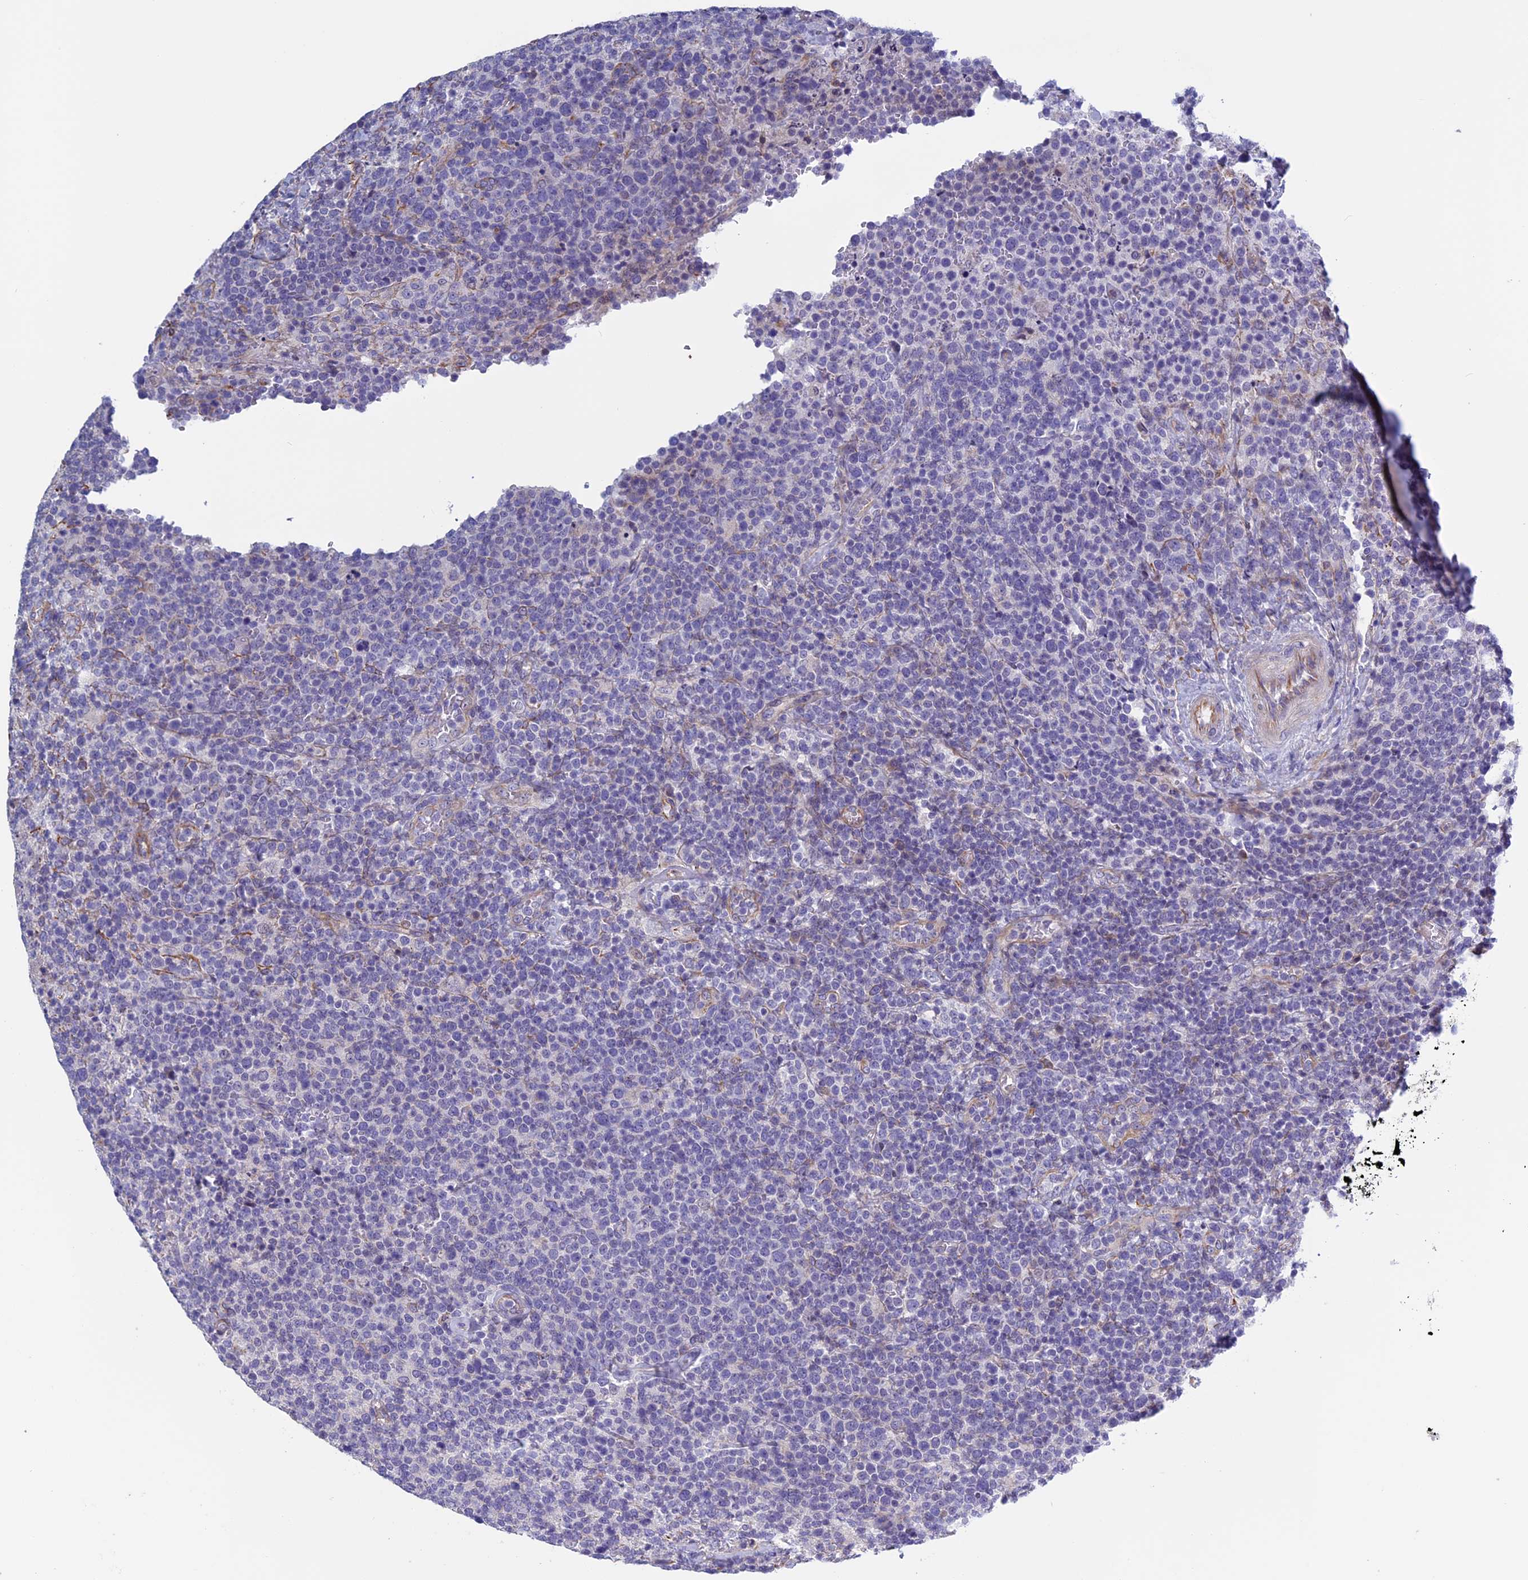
{"staining": {"intensity": "negative", "quantity": "none", "location": "none"}, "tissue": "lymphoma", "cell_type": "Tumor cells", "image_type": "cancer", "snomed": [{"axis": "morphology", "description": "Malignant lymphoma, non-Hodgkin's type, High grade"}, {"axis": "topography", "description": "Lymph node"}], "caption": "Tumor cells show no significant staining in lymphoma. (Stains: DAB (3,3'-diaminobenzidine) immunohistochemistry with hematoxylin counter stain, Microscopy: brightfield microscopy at high magnification).", "gene": "BCL2L10", "patient": {"sex": "male", "age": 61}}